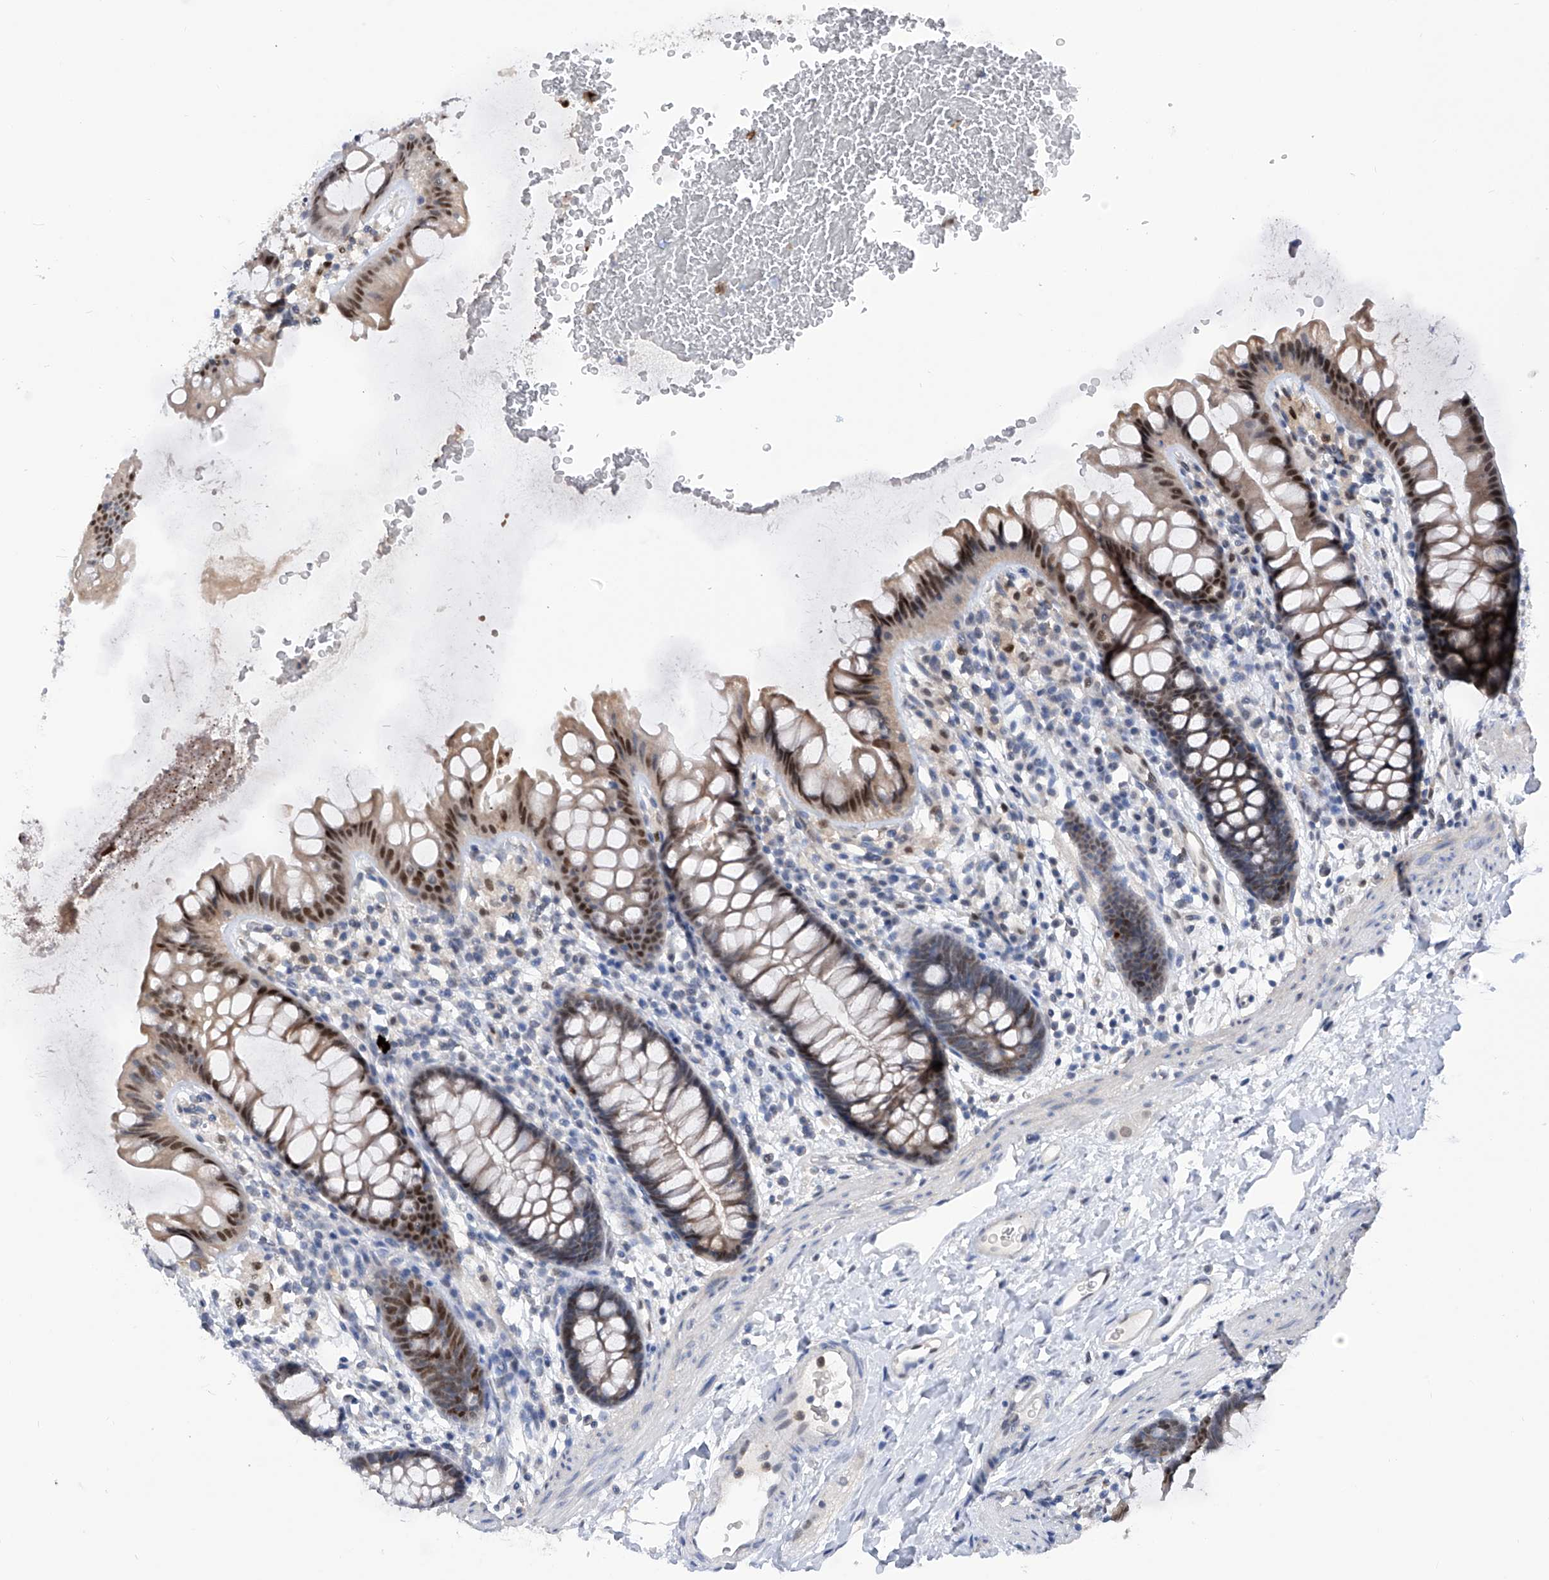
{"staining": {"intensity": "negative", "quantity": "none", "location": "none"}, "tissue": "colon", "cell_type": "Endothelial cells", "image_type": "normal", "snomed": [{"axis": "morphology", "description": "Normal tissue, NOS"}, {"axis": "topography", "description": "Colon"}], "caption": "The histopathology image exhibits no significant expression in endothelial cells of colon. (DAB immunohistochemistry (IHC), high magnification).", "gene": "PHF20", "patient": {"sex": "female", "age": 62}}